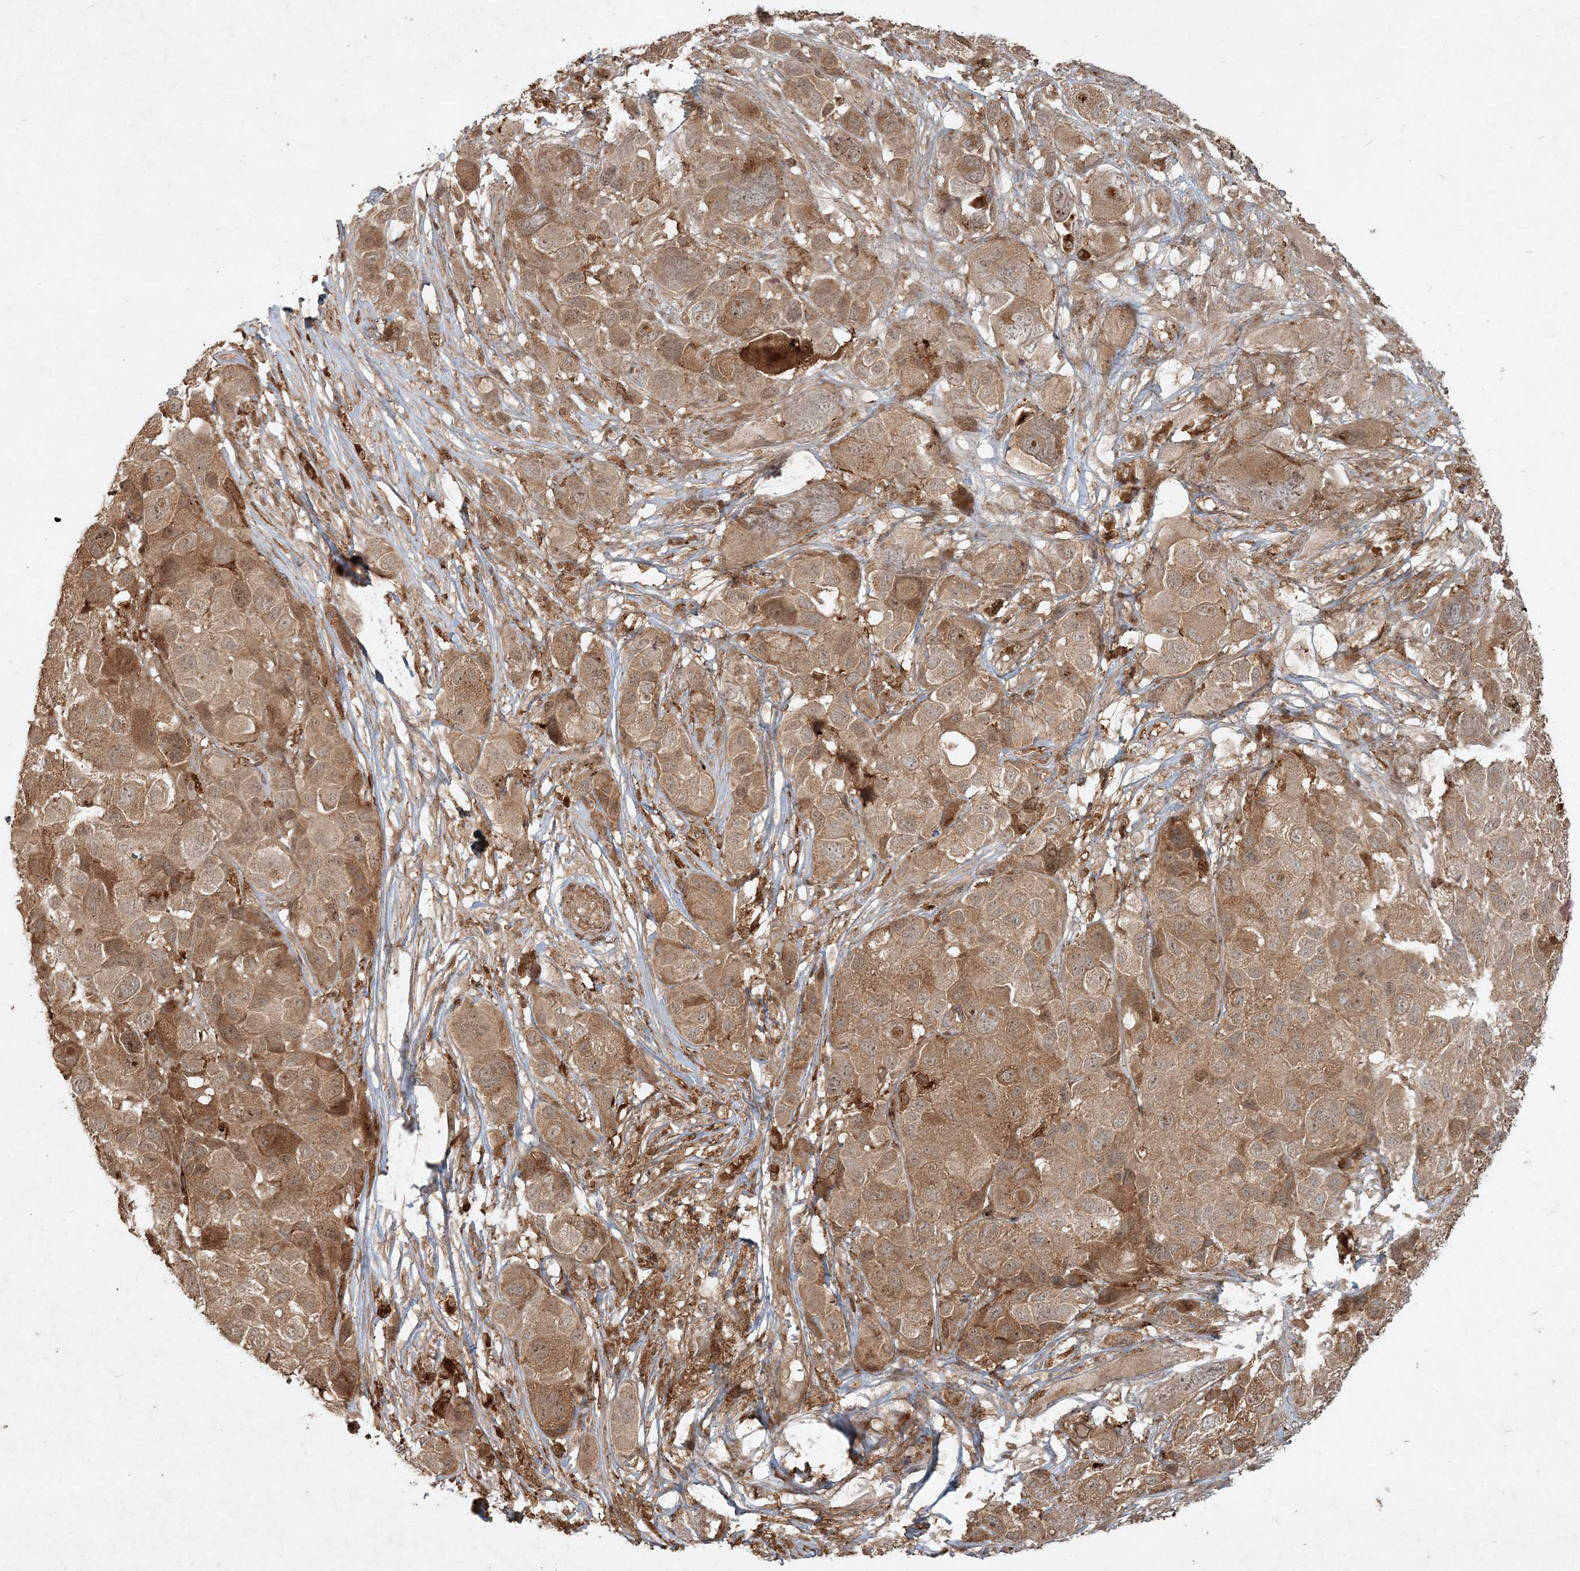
{"staining": {"intensity": "moderate", "quantity": "25%-75%", "location": "cytoplasmic/membranous"}, "tissue": "melanoma", "cell_type": "Tumor cells", "image_type": "cancer", "snomed": [{"axis": "morphology", "description": "Malignant melanoma, NOS"}, {"axis": "topography", "description": "Skin of trunk"}], "caption": "Tumor cells reveal moderate cytoplasmic/membranous staining in approximately 25%-75% of cells in malignant melanoma.", "gene": "NARS1", "patient": {"sex": "male", "age": 71}}